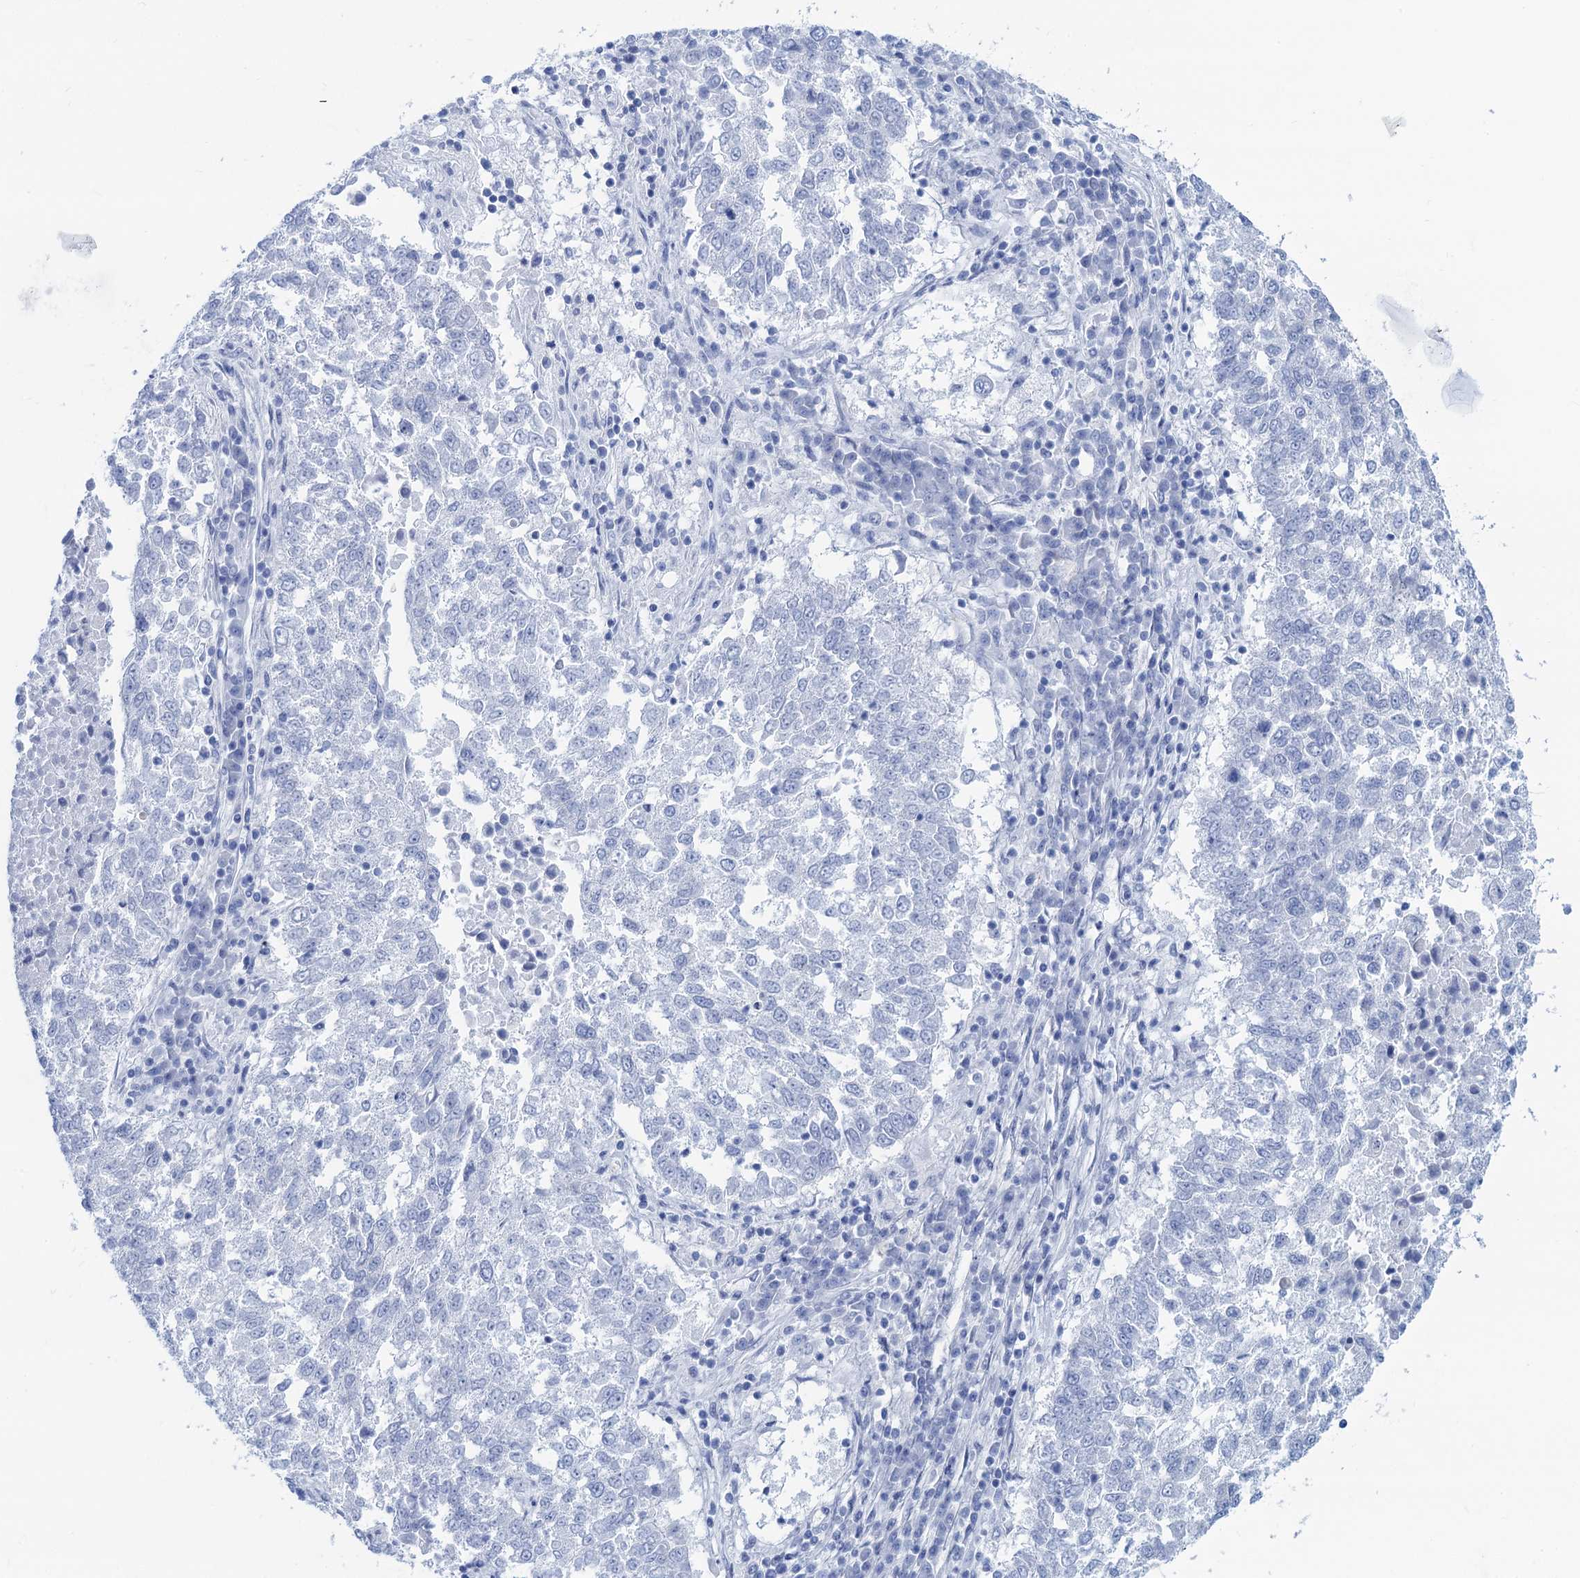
{"staining": {"intensity": "negative", "quantity": "none", "location": "none"}, "tissue": "lung cancer", "cell_type": "Tumor cells", "image_type": "cancer", "snomed": [{"axis": "morphology", "description": "Squamous cell carcinoma, NOS"}, {"axis": "topography", "description": "Lung"}], "caption": "Tumor cells show no significant expression in lung squamous cell carcinoma. (DAB (3,3'-diaminobenzidine) immunohistochemistry (IHC), high magnification).", "gene": "CABYR", "patient": {"sex": "male", "age": 73}}